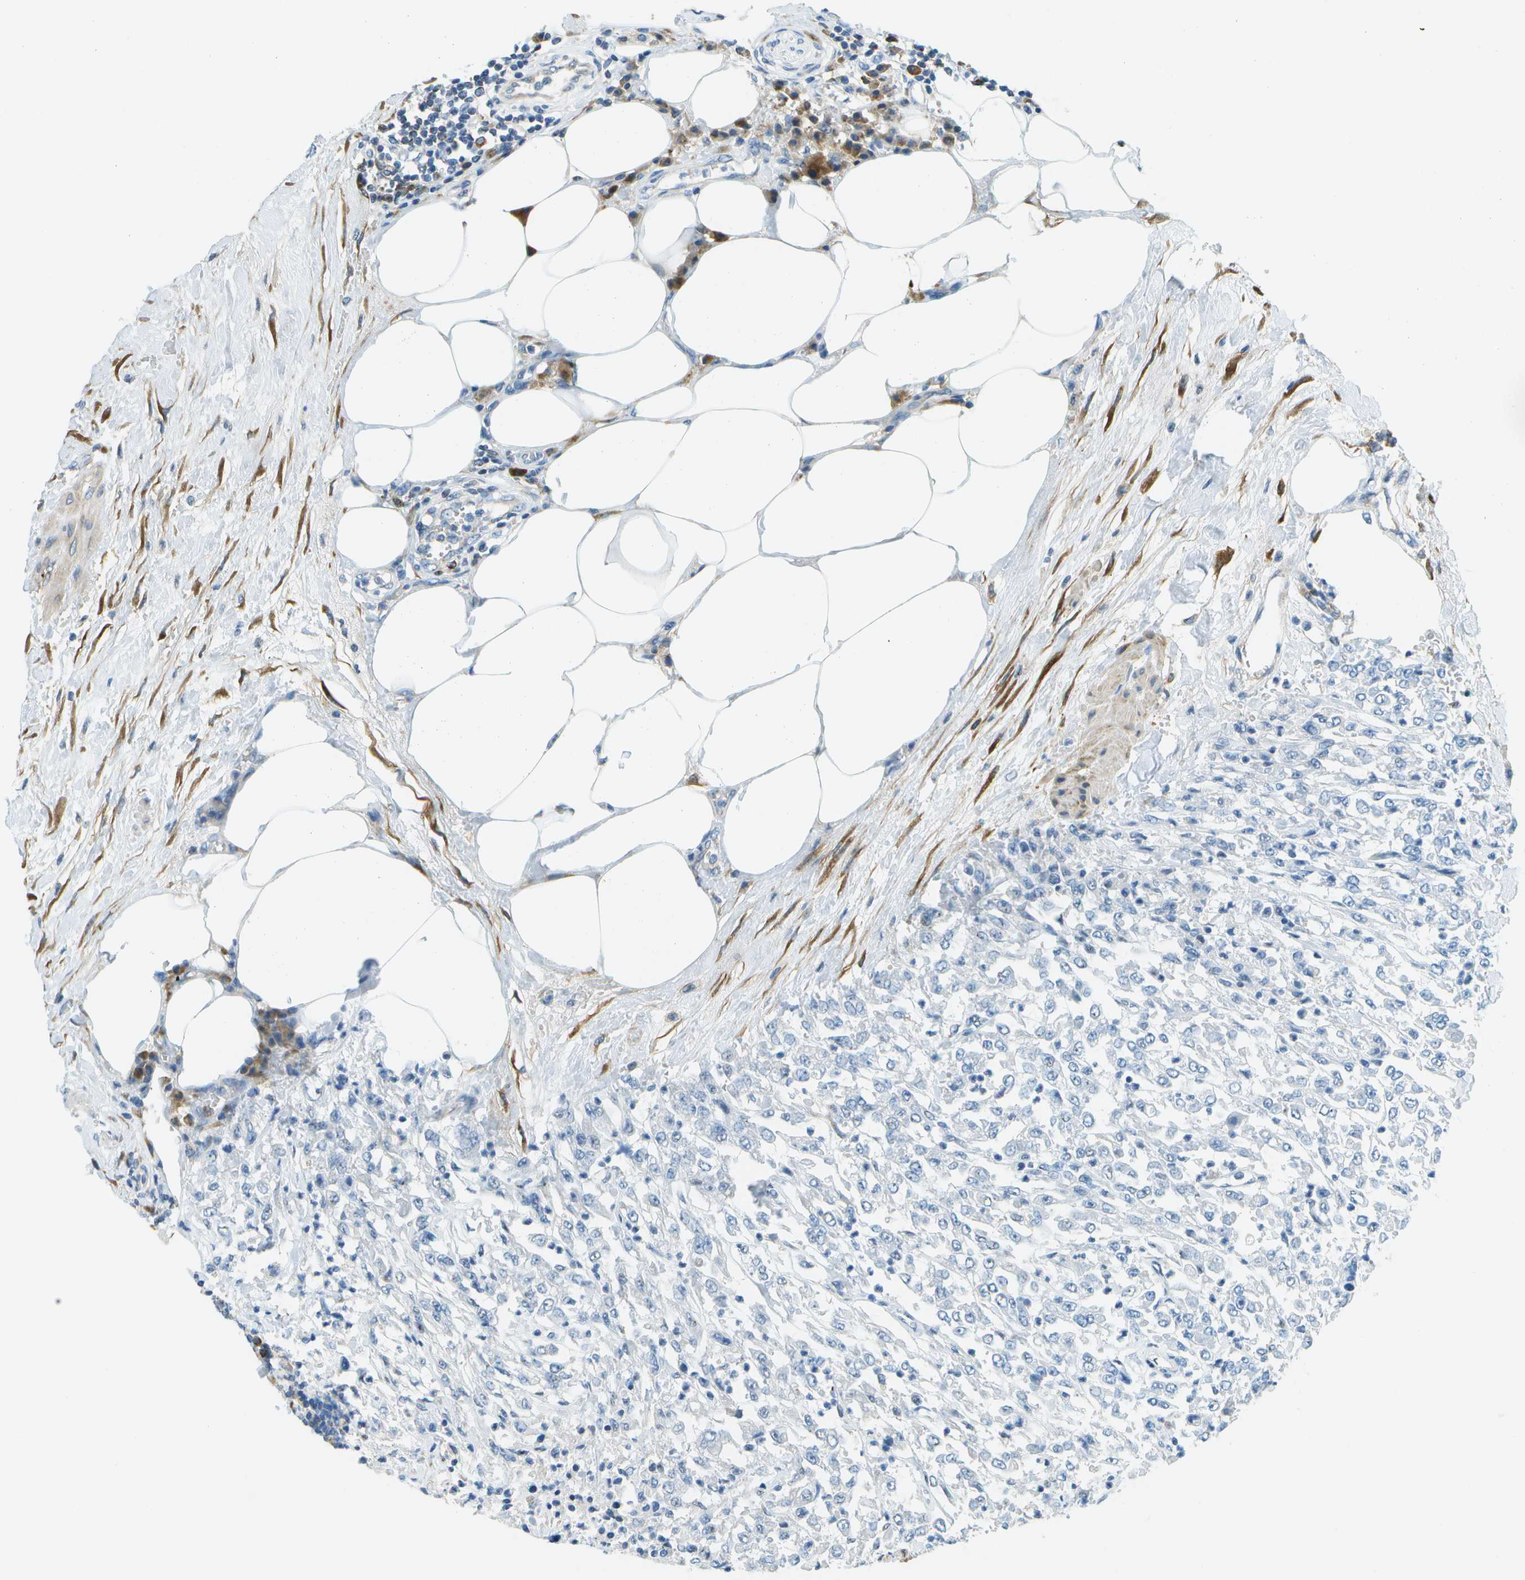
{"staining": {"intensity": "negative", "quantity": "none", "location": "none"}, "tissue": "urothelial cancer", "cell_type": "Tumor cells", "image_type": "cancer", "snomed": [{"axis": "morphology", "description": "Urothelial carcinoma, High grade"}, {"axis": "topography", "description": "Urinary bladder"}], "caption": "IHC histopathology image of neoplastic tissue: urothelial cancer stained with DAB (3,3'-diaminobenzidine) displays no significant protein staining in tumor cells.", "gene": "PTGIS", "patient": {"sex": "male", "age": 46}}